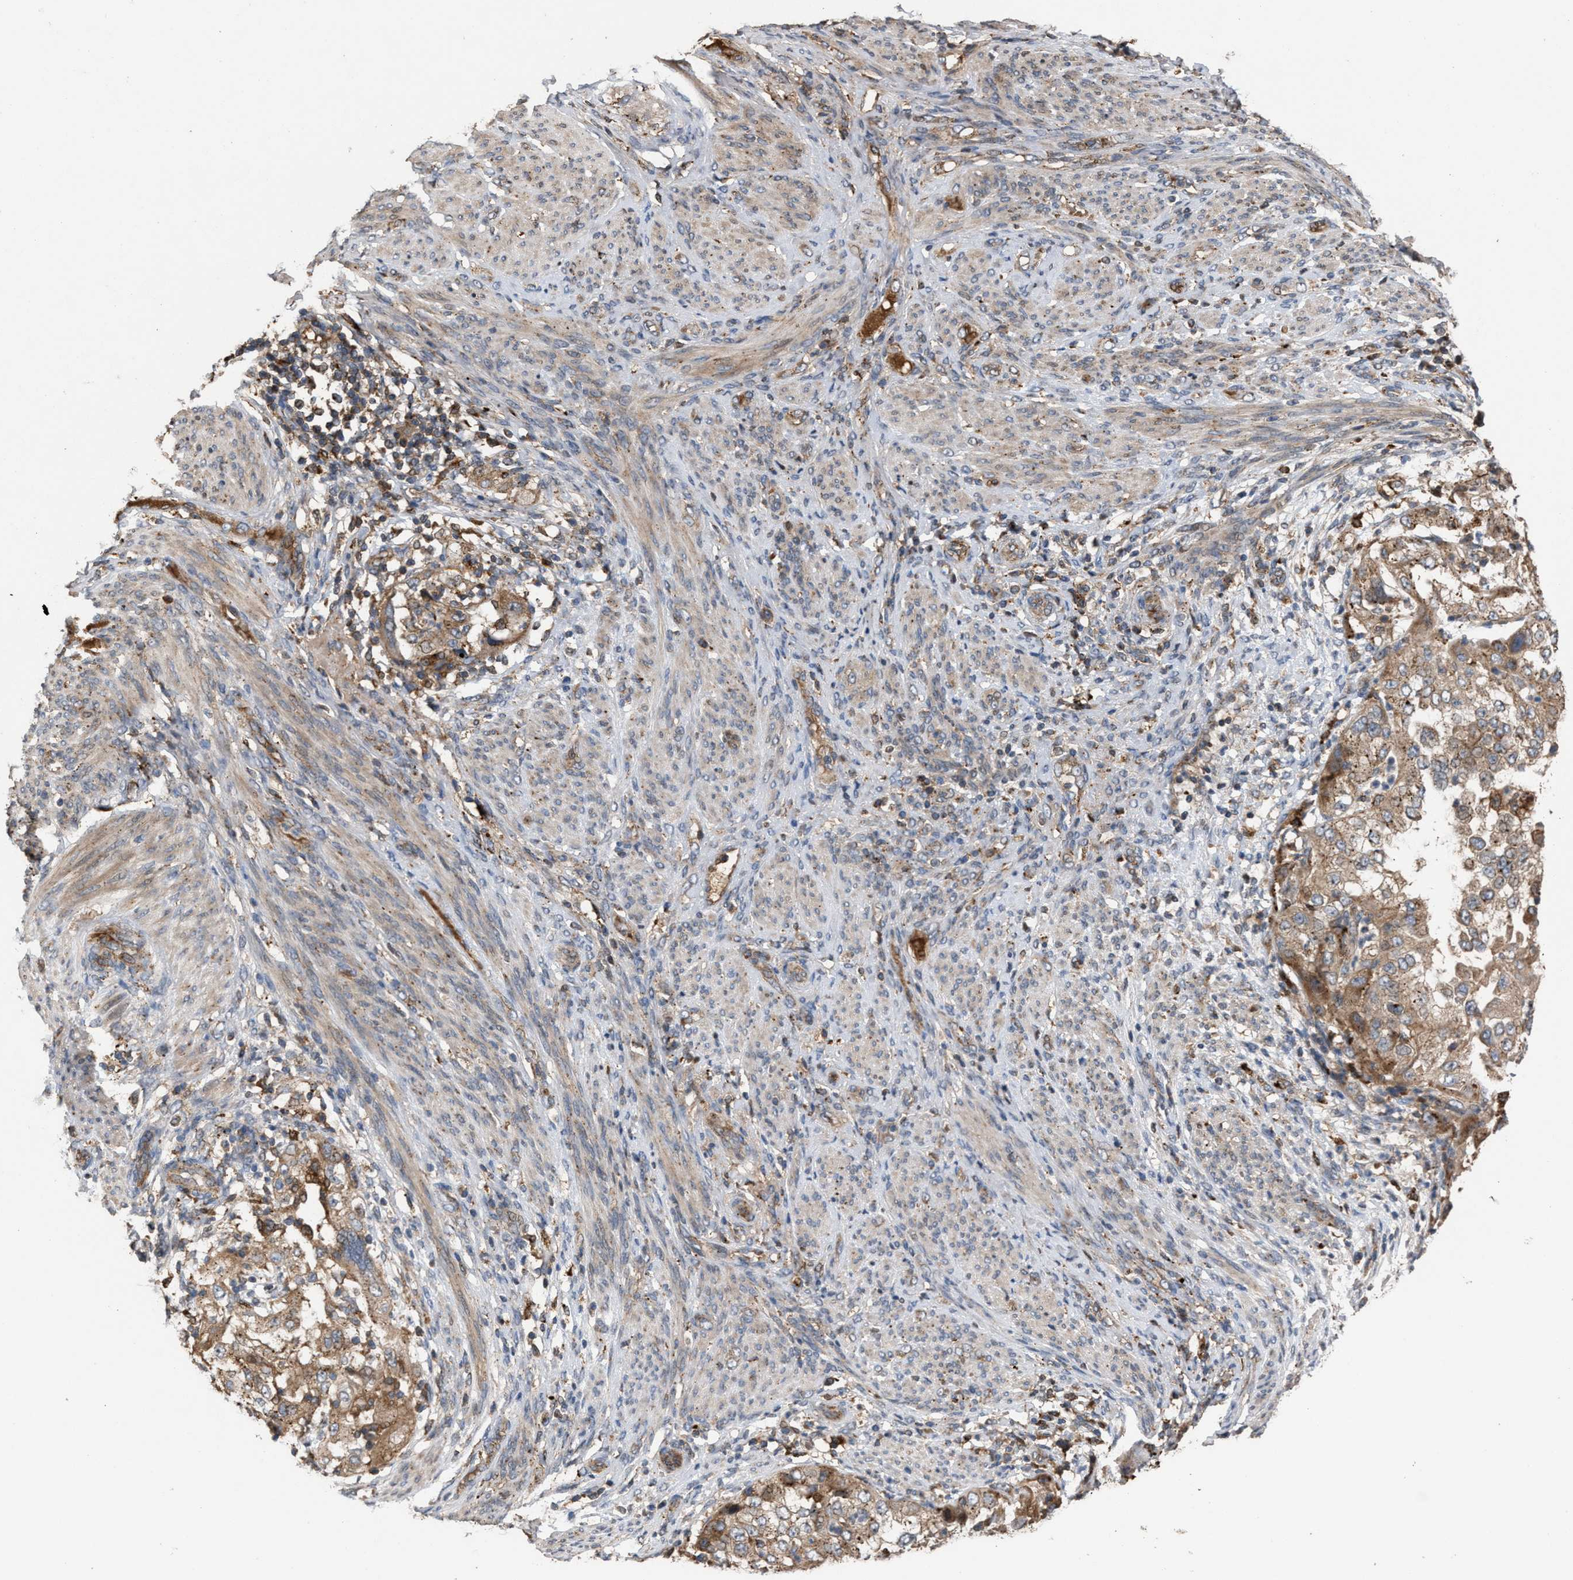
{"staining": {"intensity": "weak", "quantity": ">75%", "location": "cytoplasmic/membranous"}, "tissue": "endometrial cancer", "cell_type": "Tumor cells", "image_type": "cancer", "snomed": [{"axis": "morphology", "description": "Adenocarcinoma, NOS"}, {"axis": "topography", "description": "Endometrium"}], "caption": "The immunohistochemical stain labels weak cytoplasmic/membranous staining in tumor cells of adenocarcinoma (endometrial) tissue. The protein of interest is shown in brown color, while the nuclei are stained blue.", "gene": "ELMO3", "patient": {"sex": "female", "age": 85}}